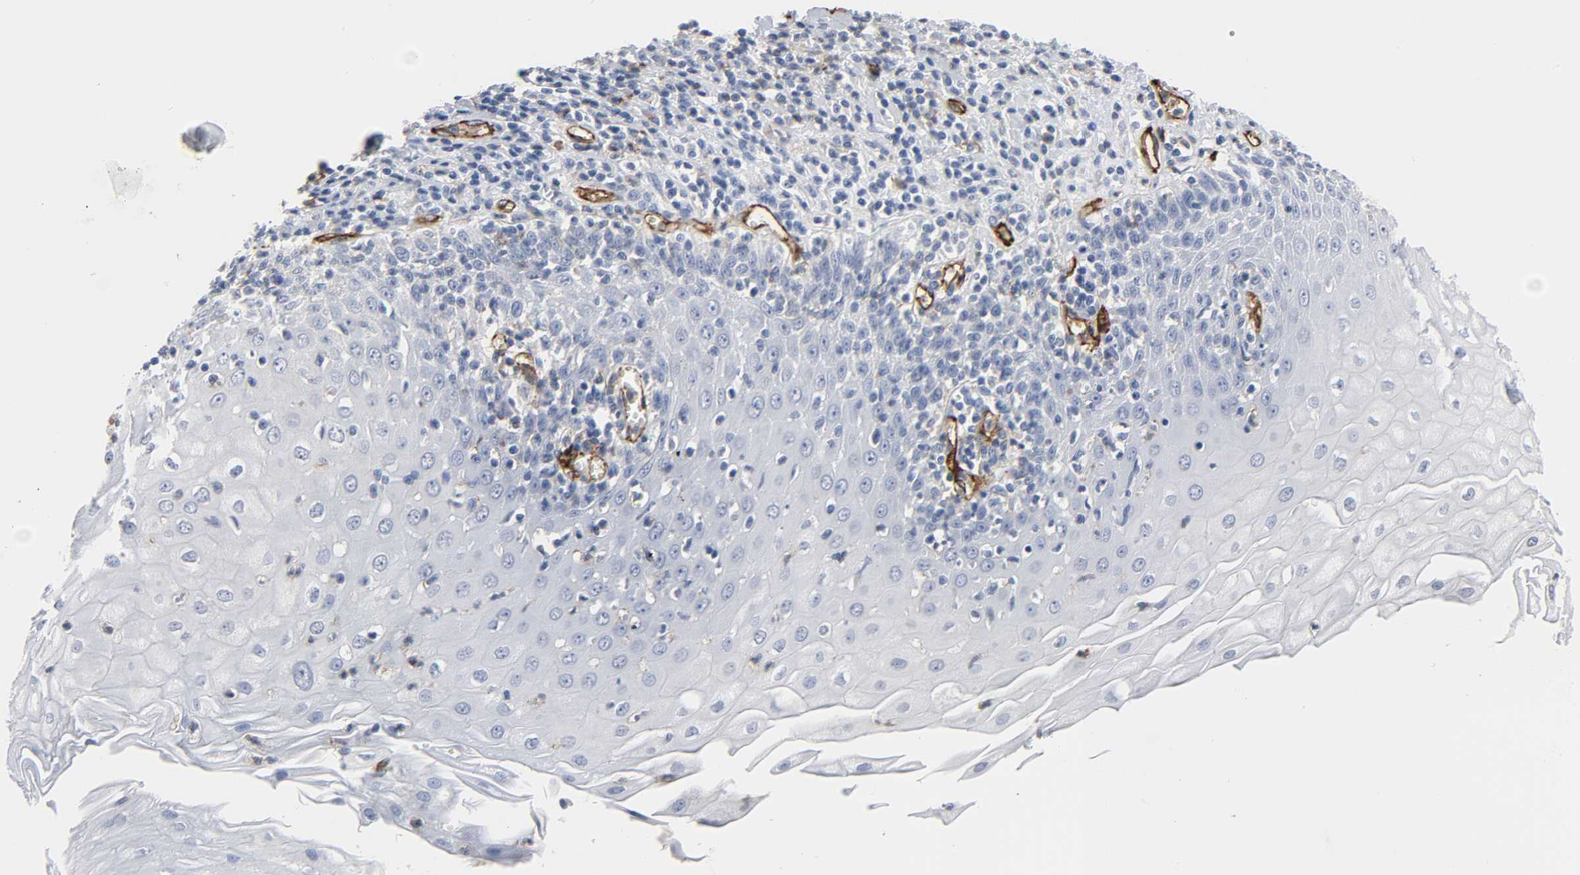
{"staining": {"intensity": "negative", "quantity": "none", "location": "none"}, "tissue": "esophagus", "cell_type": "Squamous epithelial cells", "image_type": "normal", "snomed": [{"axis": "morphology", "description": "Normal tissue, NOS"}, {"axis": "morphology", "description": "Squamous cell carcinoma, NOS"}, {"axis": "topography", "description": "Esophagus"}], "caption": "A high-resolution image shows immunohistochemistry (IHC) staining of normal esophagus, which displays no significant positivity in squamous epithelial cells. Brightfield microscopy of IHC stained with DAB (brown) and hematoxylin (blue), captured at high magnification.", "gene": "PECAM1", "patient": {"sex": "male", "age": 65}}